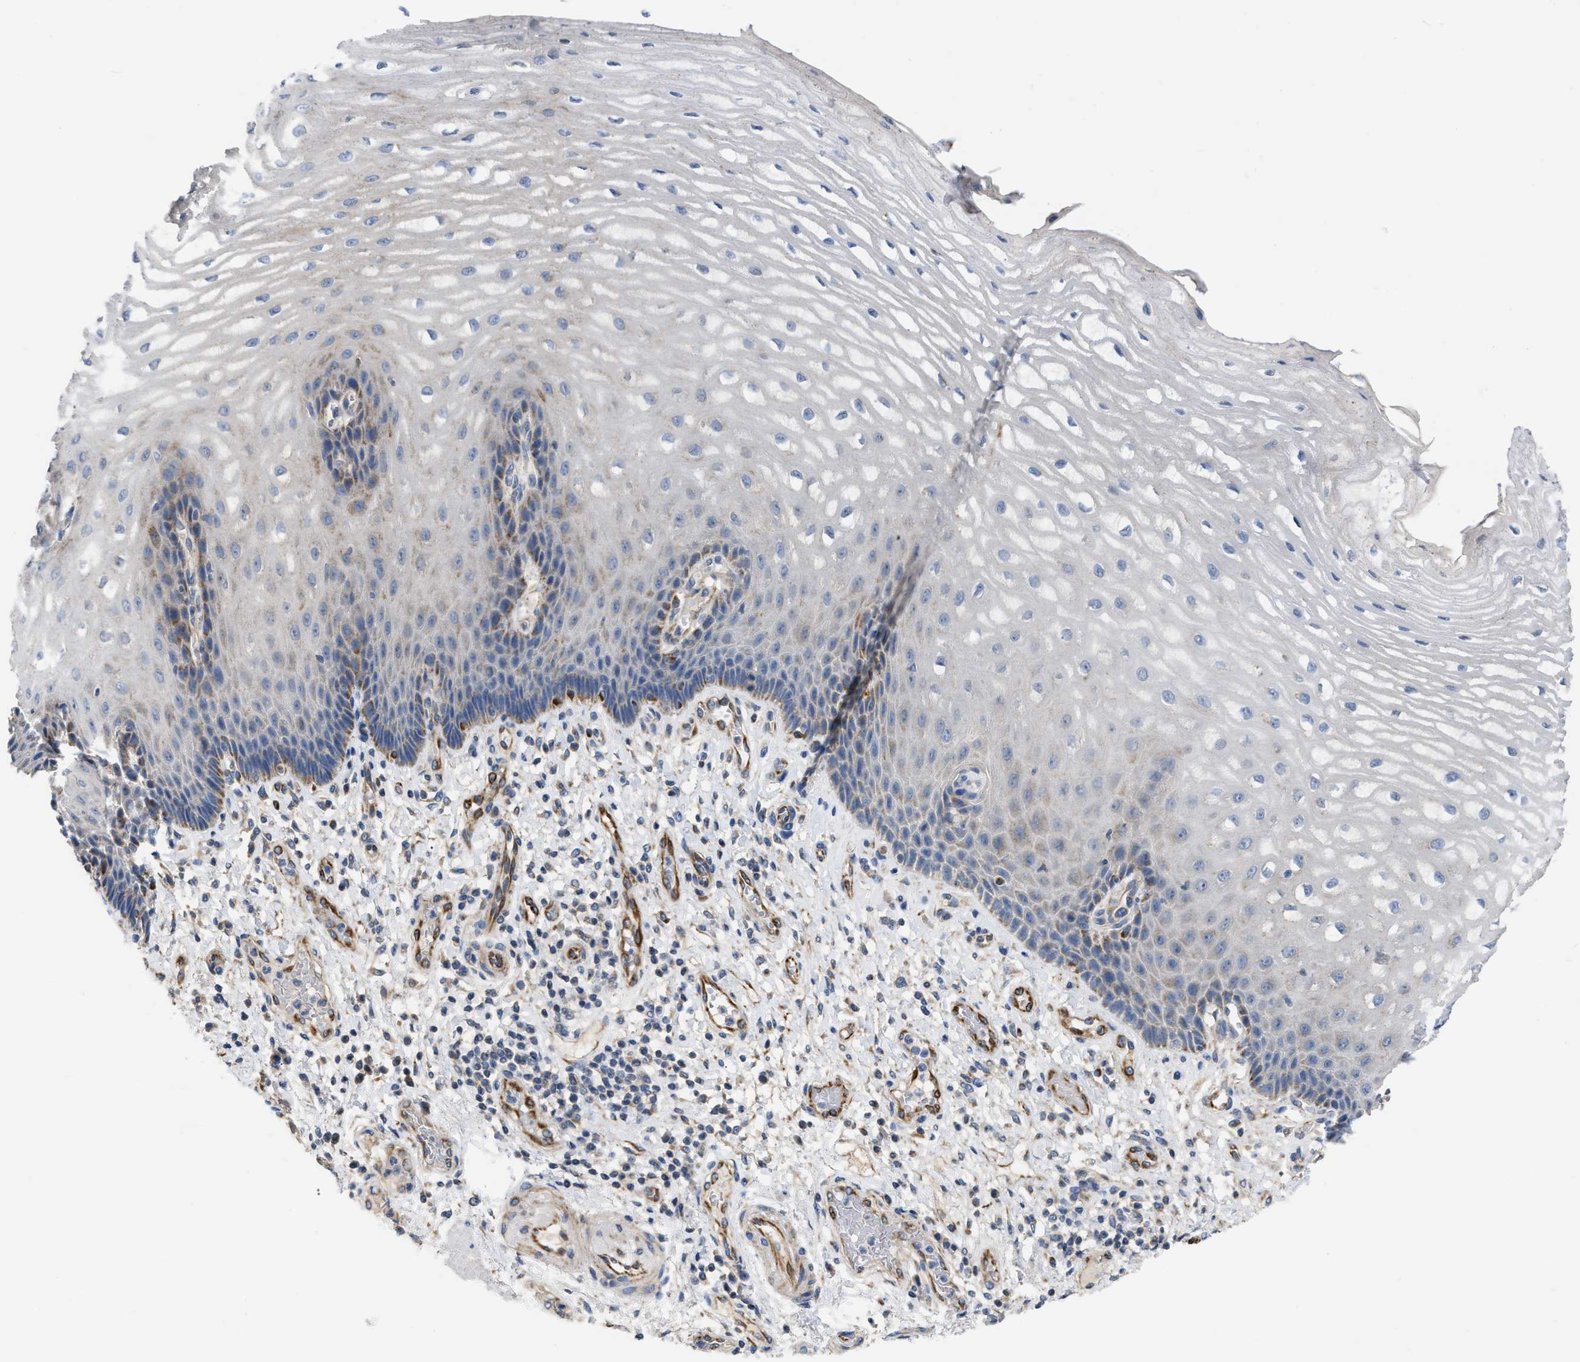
{"staining": {"intensity": "weak", "quantity": "<25%", "location": "cytoplasmic/membranous"}, "tissue": "esophagus", "cell_type": "Squamous epithelial cells", "image_type": "normal", "snomed": [{"axis": "morphology", "description": "Normal tissue, NOS"}, {"axis": "topography", "description": "Esophagus"}], "caption": "An immunohistochemistry histopathology image of normal esophagus is shown. There is no staining in squamous epithelial cells of esophagus. (DAB IHC, high magnification).", "gene": "DHX58", "patient": {"sex": "male", "age": 54}}